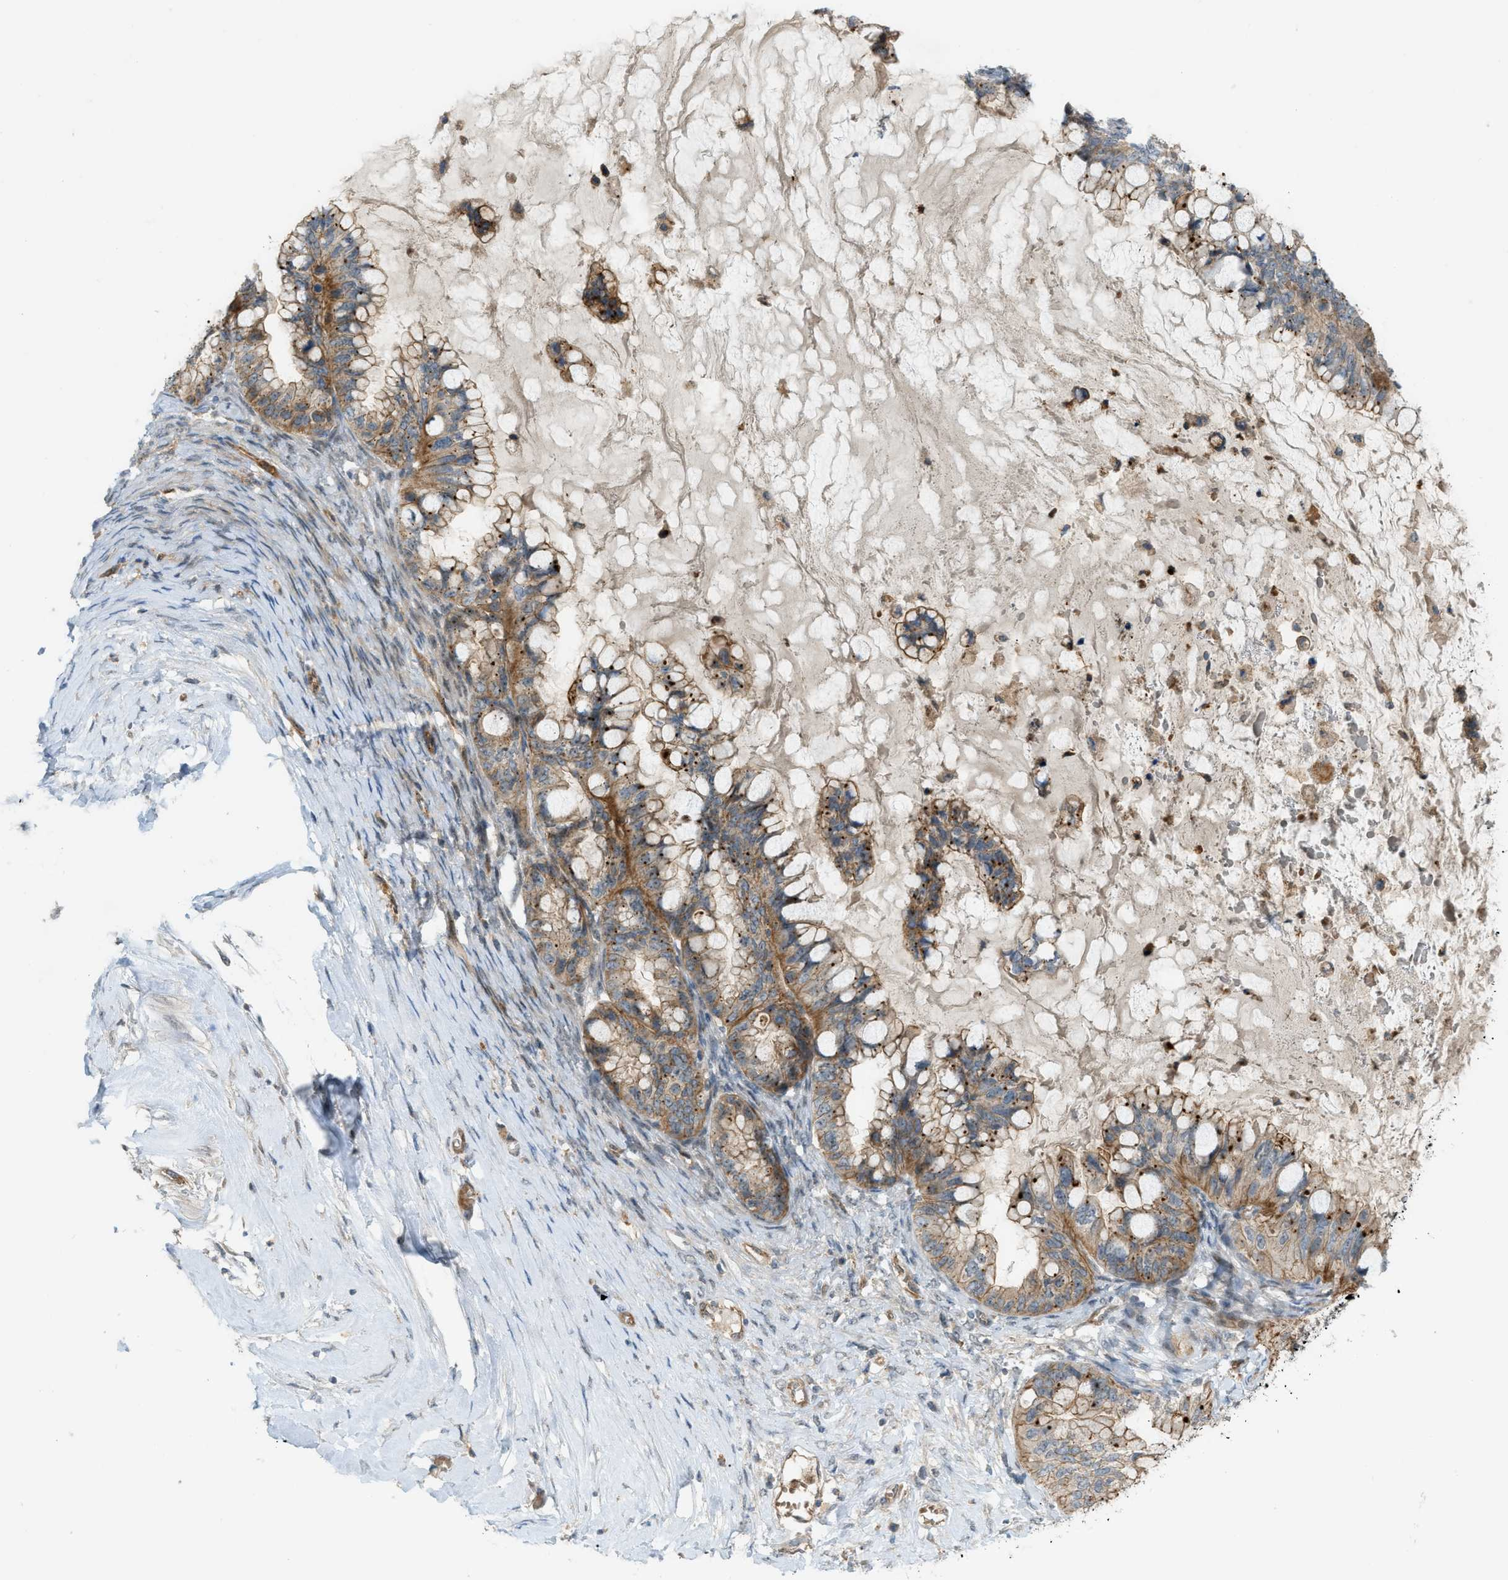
{"staining": {"intensity": "moderate", "quantity": ">75%", "location": "cytoplasmic/membranous"}, "tissue": "ovarian cancer", "cell_type": "Tumor cells", "image_type": "cancer", "snomed": [{"axis": "morphology", "description": "Cystadenocarcinoma, mucinous, NOS"}, {"axis": "topography", "description": "Ovary"}], "caption": "An image of human ovarian cancer stained for a protein demonstrates moderate cytoplasmic/membranous brown staining in tumor cells. The staining is performed using DAB brown chromogen to label protein expression. The nuclei are counter-stained blue using hematoxylin.", "gene": "GRK6", "patient": {"sex": "female", "age": 80}}